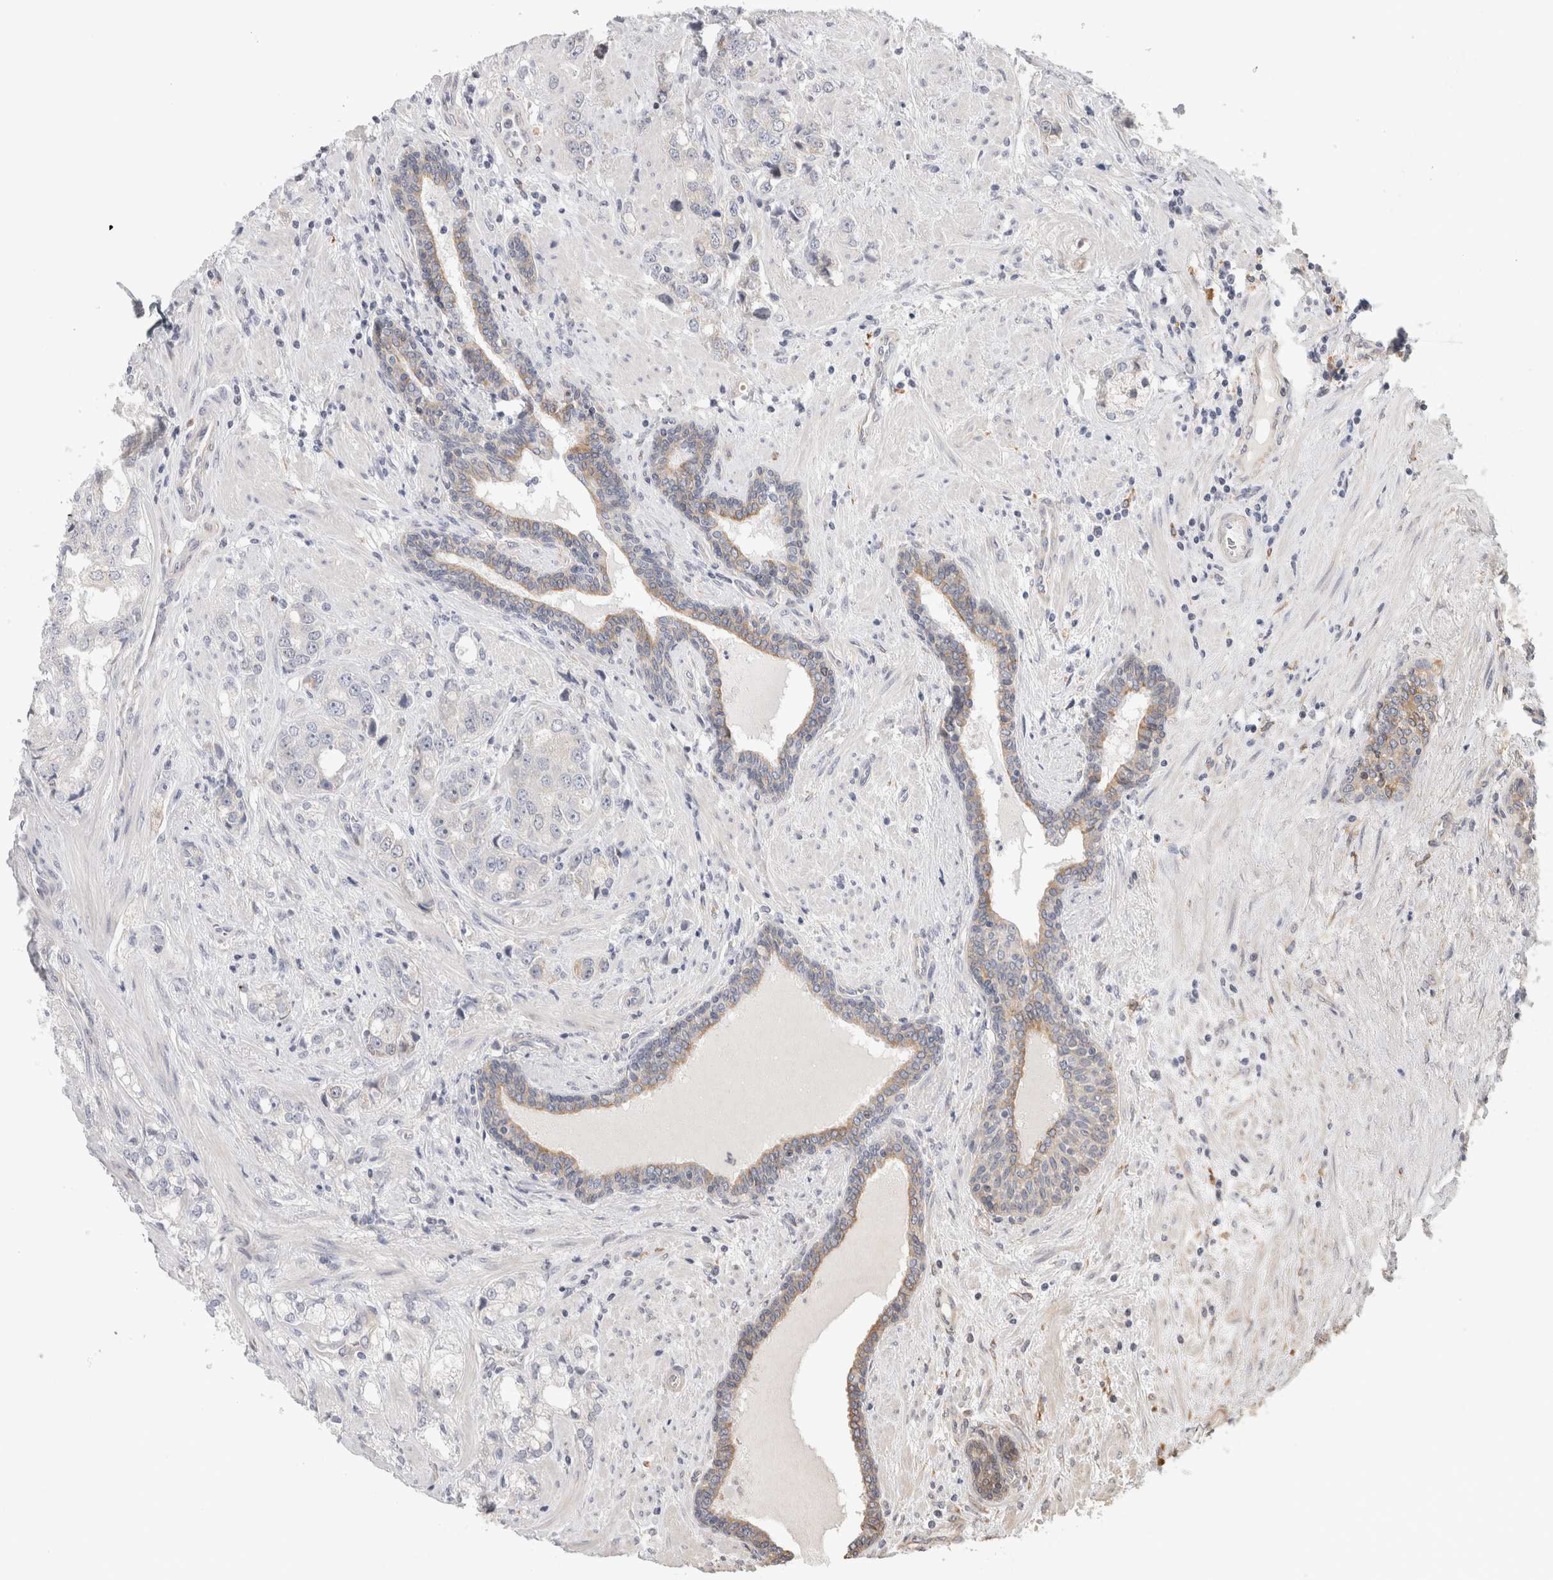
{"staining": {"intensity": "negative", "quantity": "none", "location": "none"}, "tissue": "prostate cancer", "cell_type": "Tumor cells", "image_type": "cancer", "snomed": [{"axis": "morphology", "description": "Adenocarcinoma, High grade"}, {"axis": "topography", "description": "Prostate"}], "caption": "An image of human prostate cancer is negative for staining in tumor cells.", "gene": "SYTL5", "patient": {"sex": "male", "age": 50}}